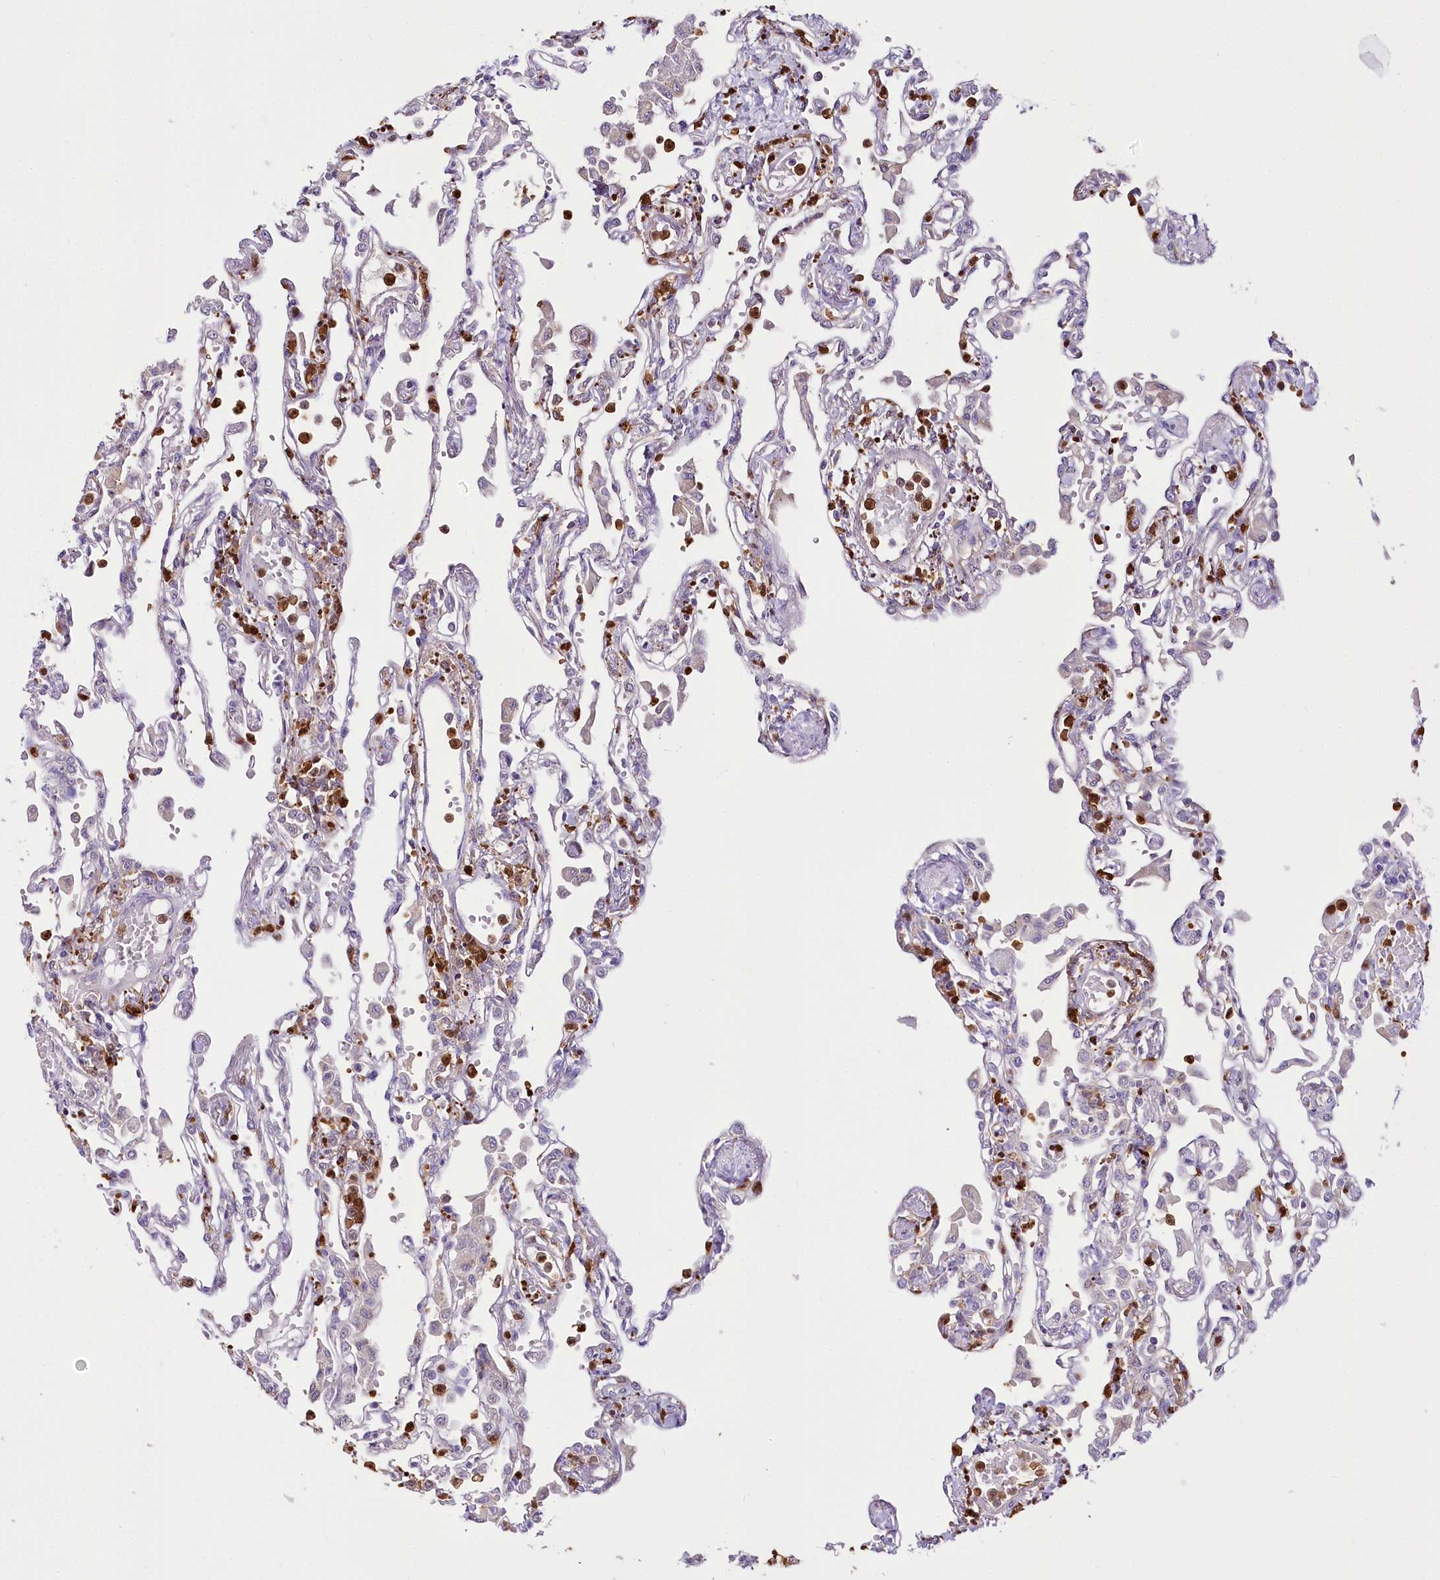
{"staining": {"intensity": "negative", "quantity": "none", "location": "none"}, "tissue": "lung", "cell_type": "Alveolar cells", "image_type": "normal", "snomed": [{"axis": "morphology", "description": "Normal tissue, NOS"}, {"axis": "topography", "description": "Bronchus"}, {"axis": "topography", "description": "Lung"}], "caption": "IHC photomicrograph of normal lung: lung stained with DAB (3,3'-diaminobenzidine) exhibits no significant protein positivity in alveolar cells.", "gene": "DPYD", "patient": {"sex": "female", "age": 49}}